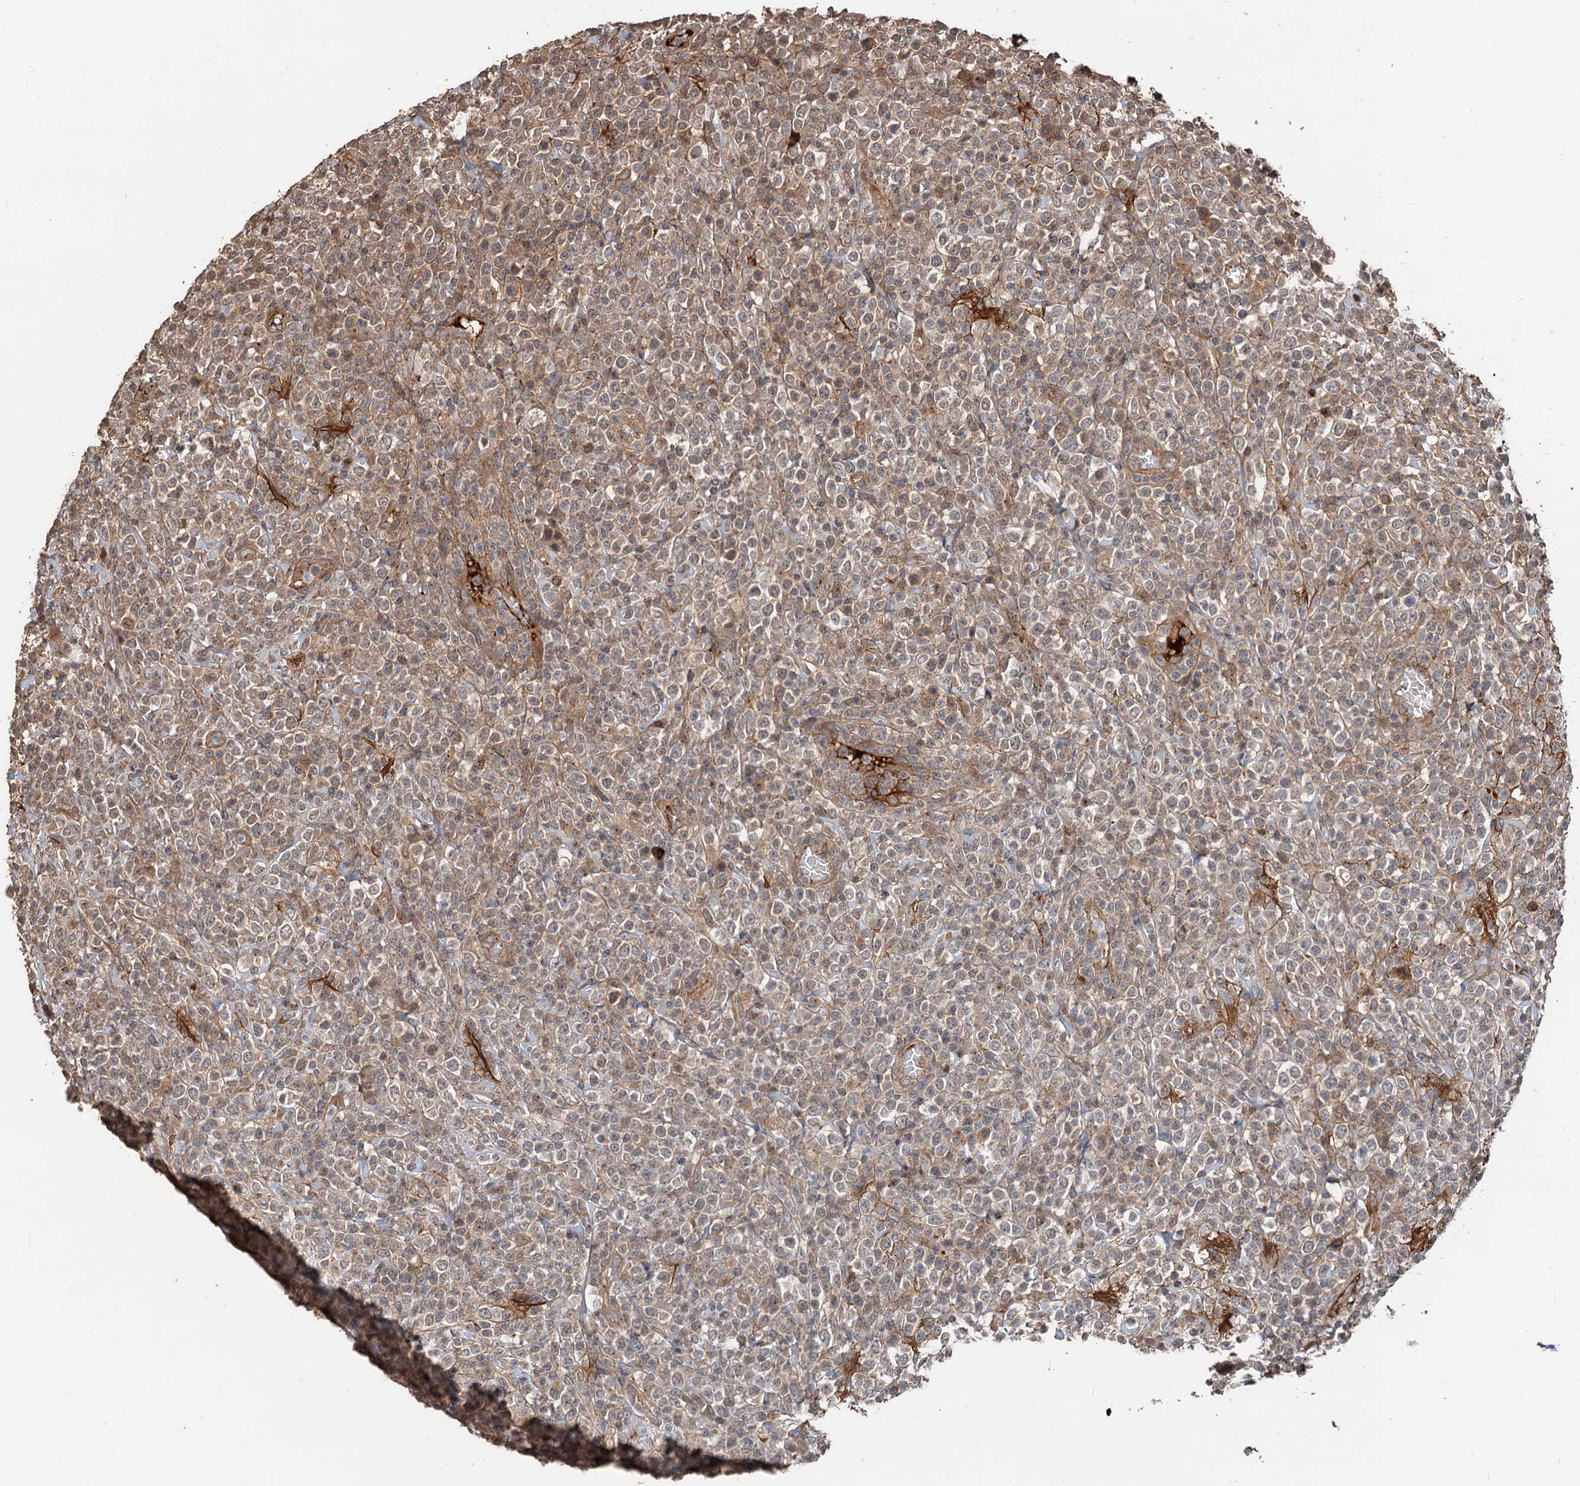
{"staining": {"intensity": "weak", "quantity": "<25%", "location": "cytoplasmic/membranous"}, "tissue": "lymphoma", "cell_type": "Tumor cells", "image_type": "cancer", "snomed": [{"axis": "morphology", "description": "Malignant lymphoma, non-Hodgkin's type, High grade"}, {"axis": "topography", "description": "Colon"}], "caption": "The micrograph demonstrates no staining of tumor cells in lymphoma.", "gene": "DEXI", "patient": {"sex": "female", "age": 53}}